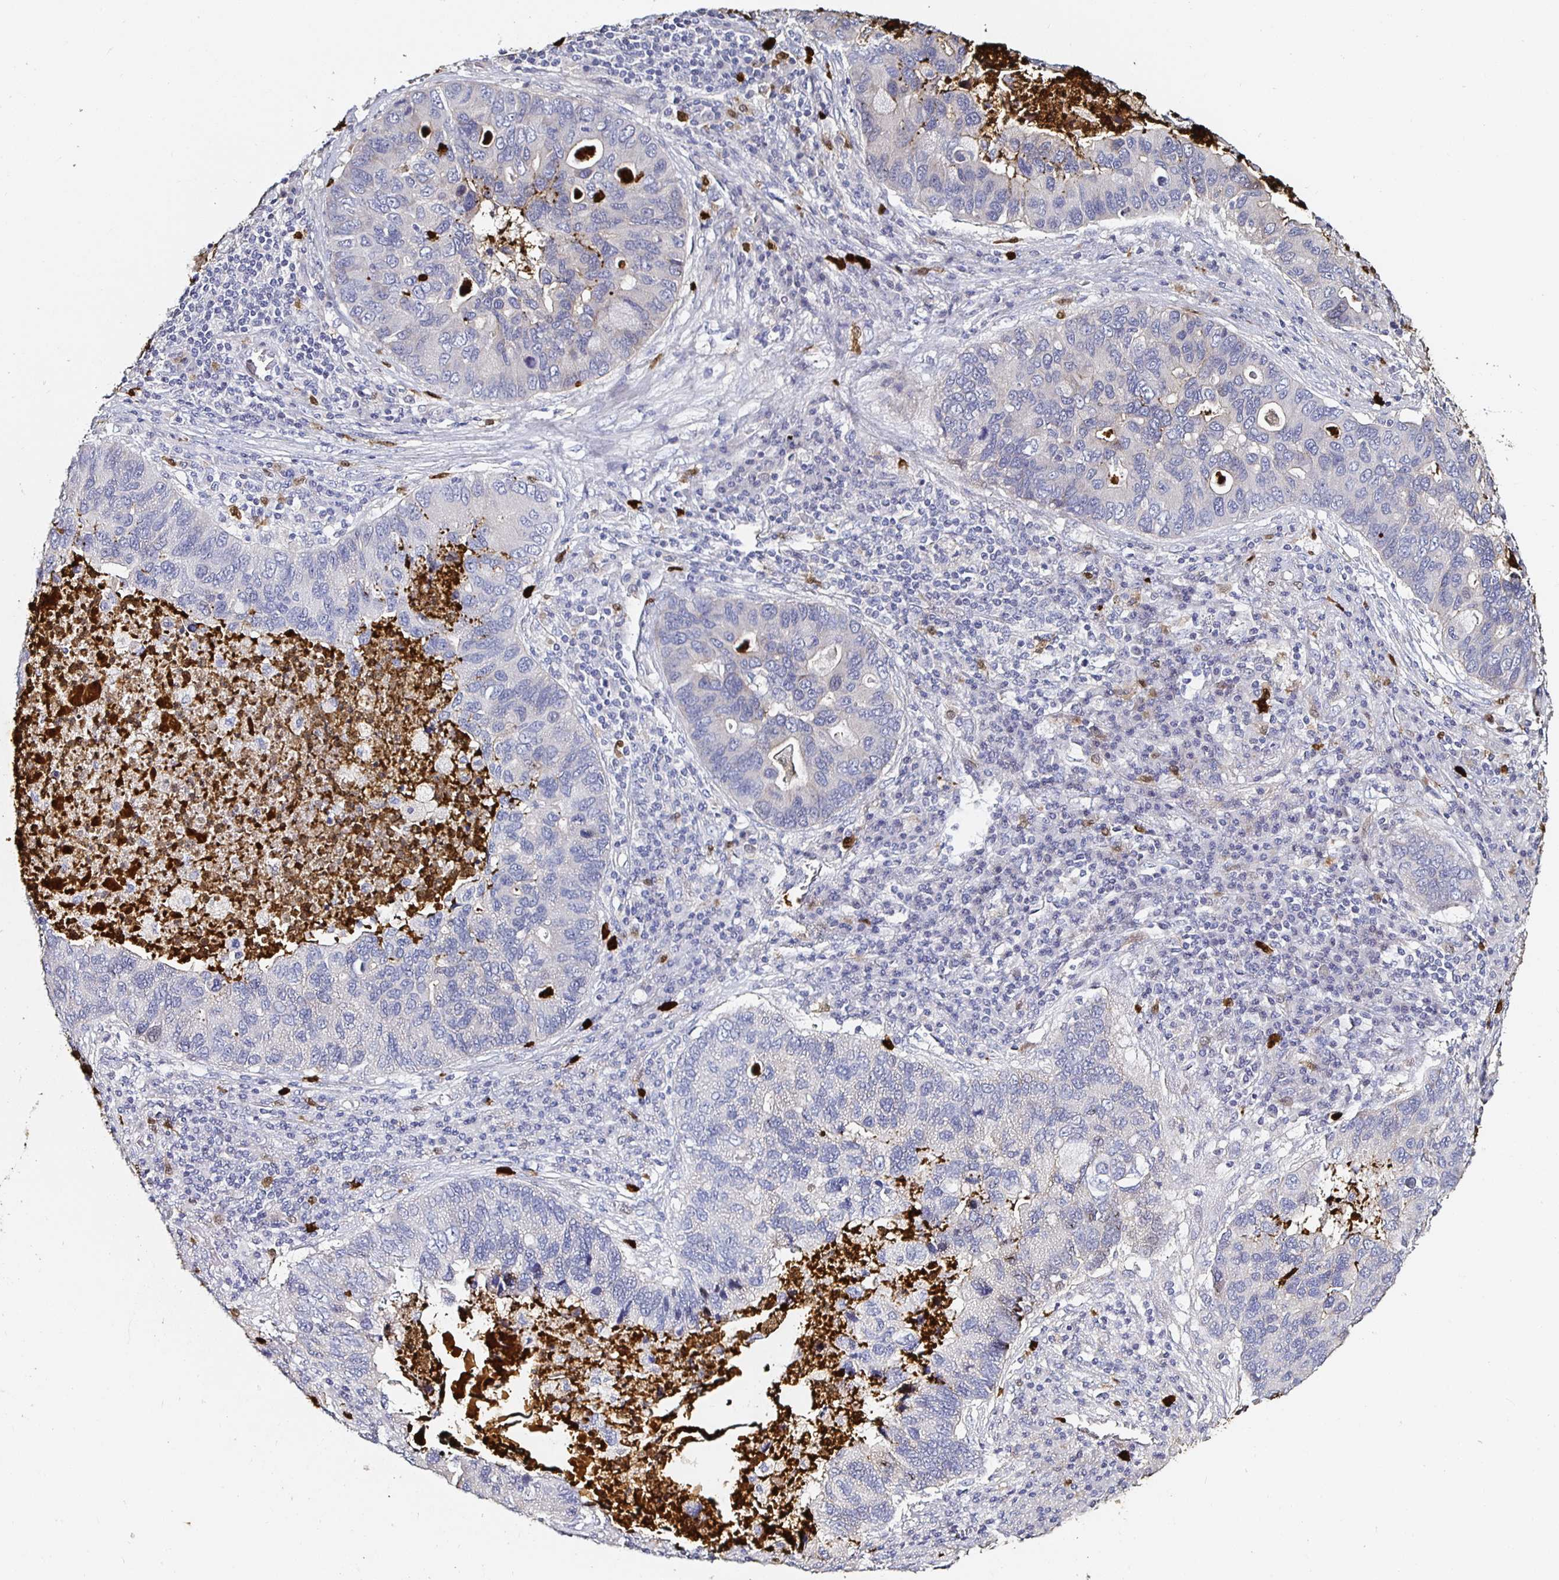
{"staining": {"intensity": "negative", "quantity": "none", "location": "none"}, "tissue": "lung cancer", "cell_type": "Tumor cells", "image_type": "cancer", "snomed": [{"axis": "morphology", "description": "Adenocarcinoma, NOS"}, {"axis": "morphology", "description": "Adenocarcinoma, metastatic, NOS"}, {"axis": "topography", "description": "Lymph node"}, {"axis": "topography", "description": "Lung"}], "caption": "Immunohistochemistry (IHC) histopathology image of adenocarcinoma (lung) stained for a protein (brown), which displays no expression in tumor cells.", "gene": "TLR4", "patient": {"sex": "female", "age": 54}}